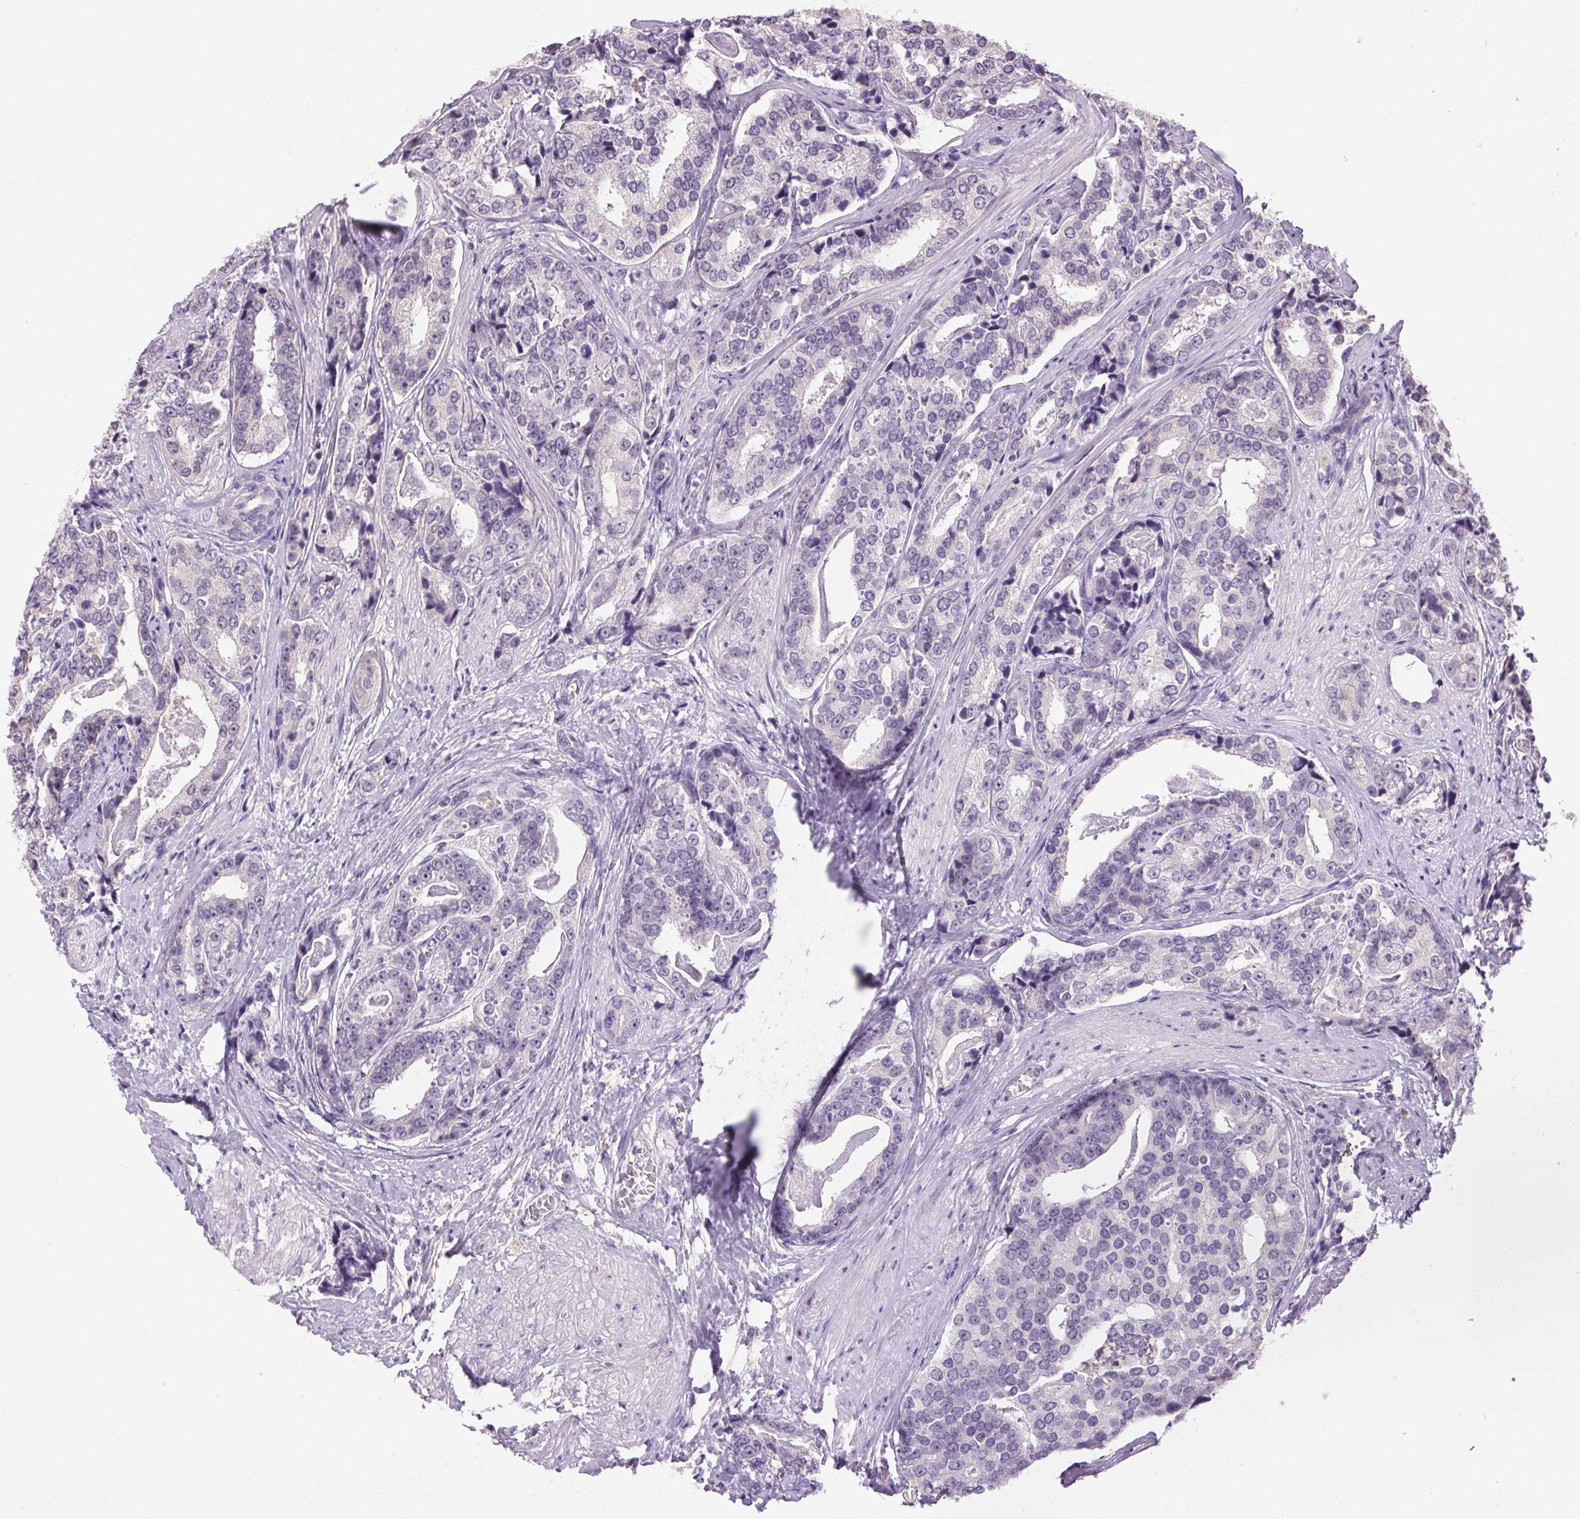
{"staining": {"intensity": "negative", "quantity": "none", "location": "none"}, "tissue": "prostate cancer", "cell_type": "Tumor cells", "image_type": "cancer", "snomed": [{"axis": "morphology", "description": "Adenocarcinoma, High grade"}, {"axis": "topography", "description": "Prostate"}], "caption": "Protein analysis of prostate cancer (high-grade adenocarcinoma) demonstrates no significant positivity in tumor cells. (DAB (3,3'-diaminobenzidine) immunohistochemistry, high magnification).", "gene": "VWA3B", "patient": {"sex": "male", "age": 71}}